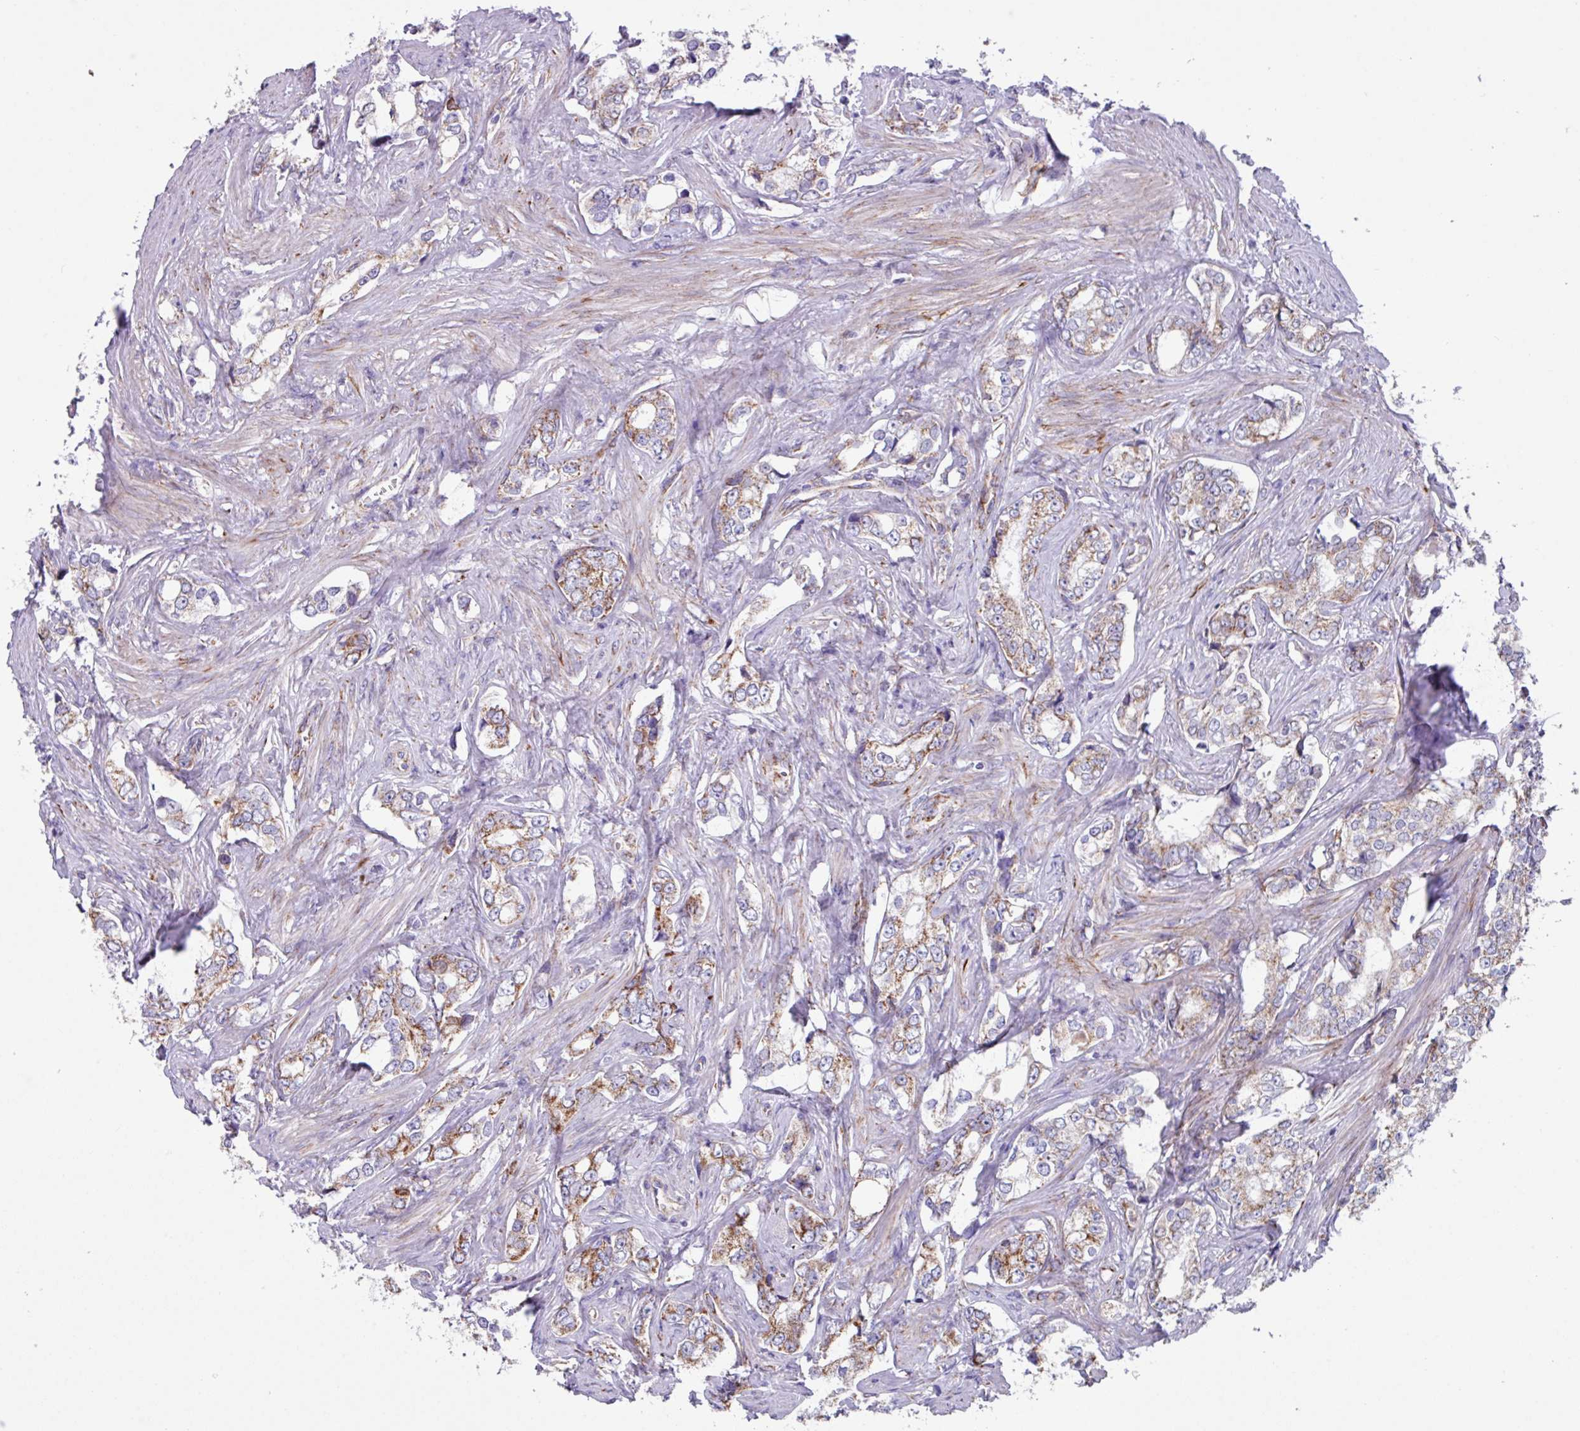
{"staining": {"intensity": "moderate", "quantity": "25%-75%", "location": "cytoplasmic/membranous"}, "tissue": "prostate cancer", "cell_type": "Tumor cells", "image_type": "cancer", "snomed": [{"axis": "morphology", "description": "Adenocarcinoma, High grade"}, {"axis": "topography", "description": "Prostate"}], "caption": "Immunohistochemistry (IHC) of prostate cancer (high-grade adenocarcinoma) demonstrates medium levels of moderate cytoplasmic/membranous expression in about 25%-75% of tumor cells.", "gene": "OTULIN", "patient": {"sex": "male", "age": 66}}